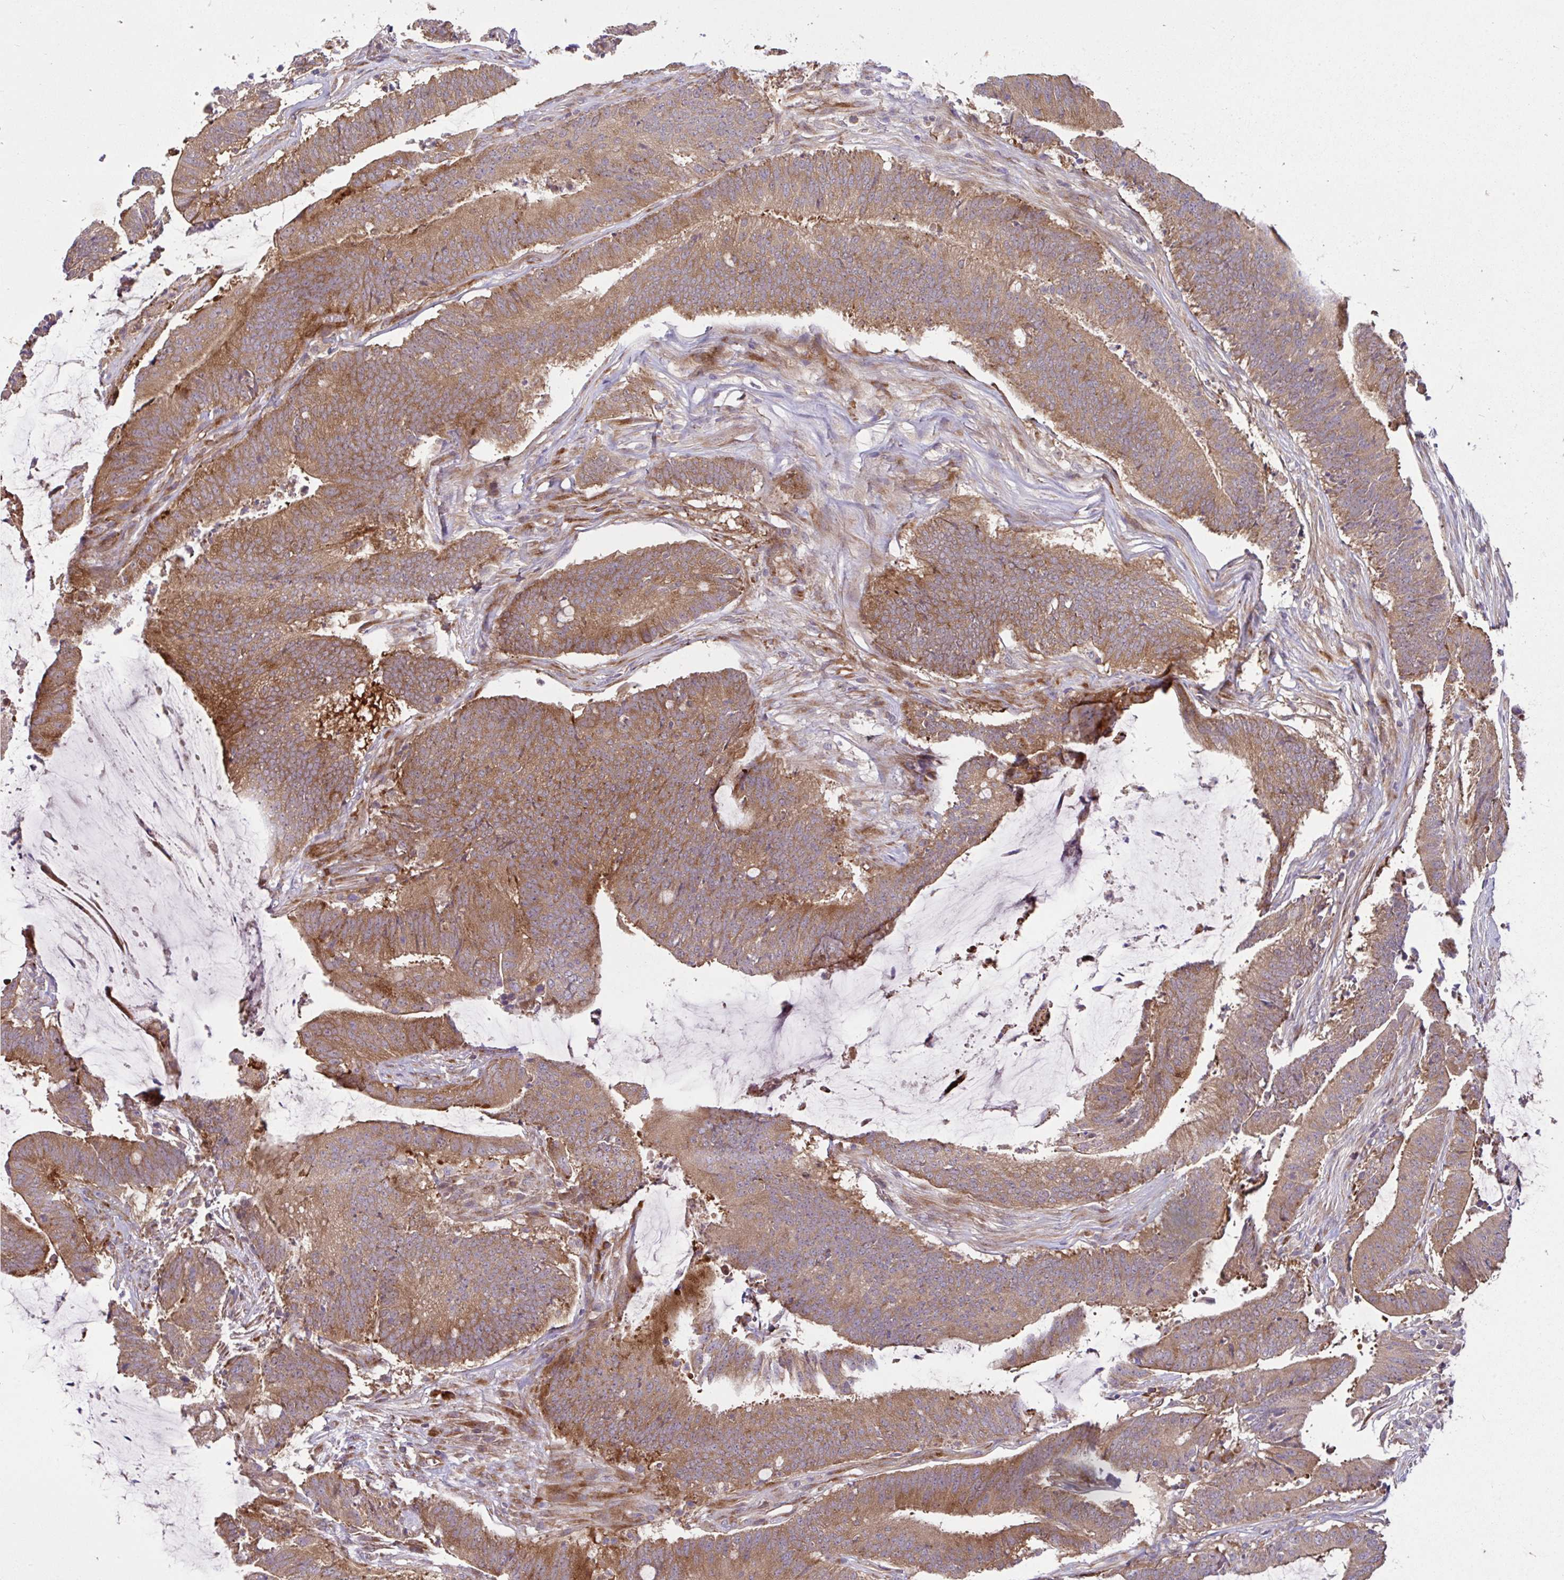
{"staining": {"intensity": "moderate", "quantity": ">75%", "location": "cytoplasmic/membranous"}, "tissue": "colorectal cancer", "cell_type": "Tumor cells", "image_type": "cancer", "snomed": [{"axis": "morphology", "description": "Adenocarcinoma, NOS"}, {"axis": "topography", "description": "Colon"}], "caption": "IHC image of neoplastic tissue: human colorectal cancer (adenocarcinoma) stained using IHC demonstrates medium levels of moderate protein expression localized specifically in the cytoplasmic/membranous of tumor cells, appearing as a cytoplasmic/membranous brown color.", "gene": "NTPCR", "patient": {"sex": "female", "age": 43}}